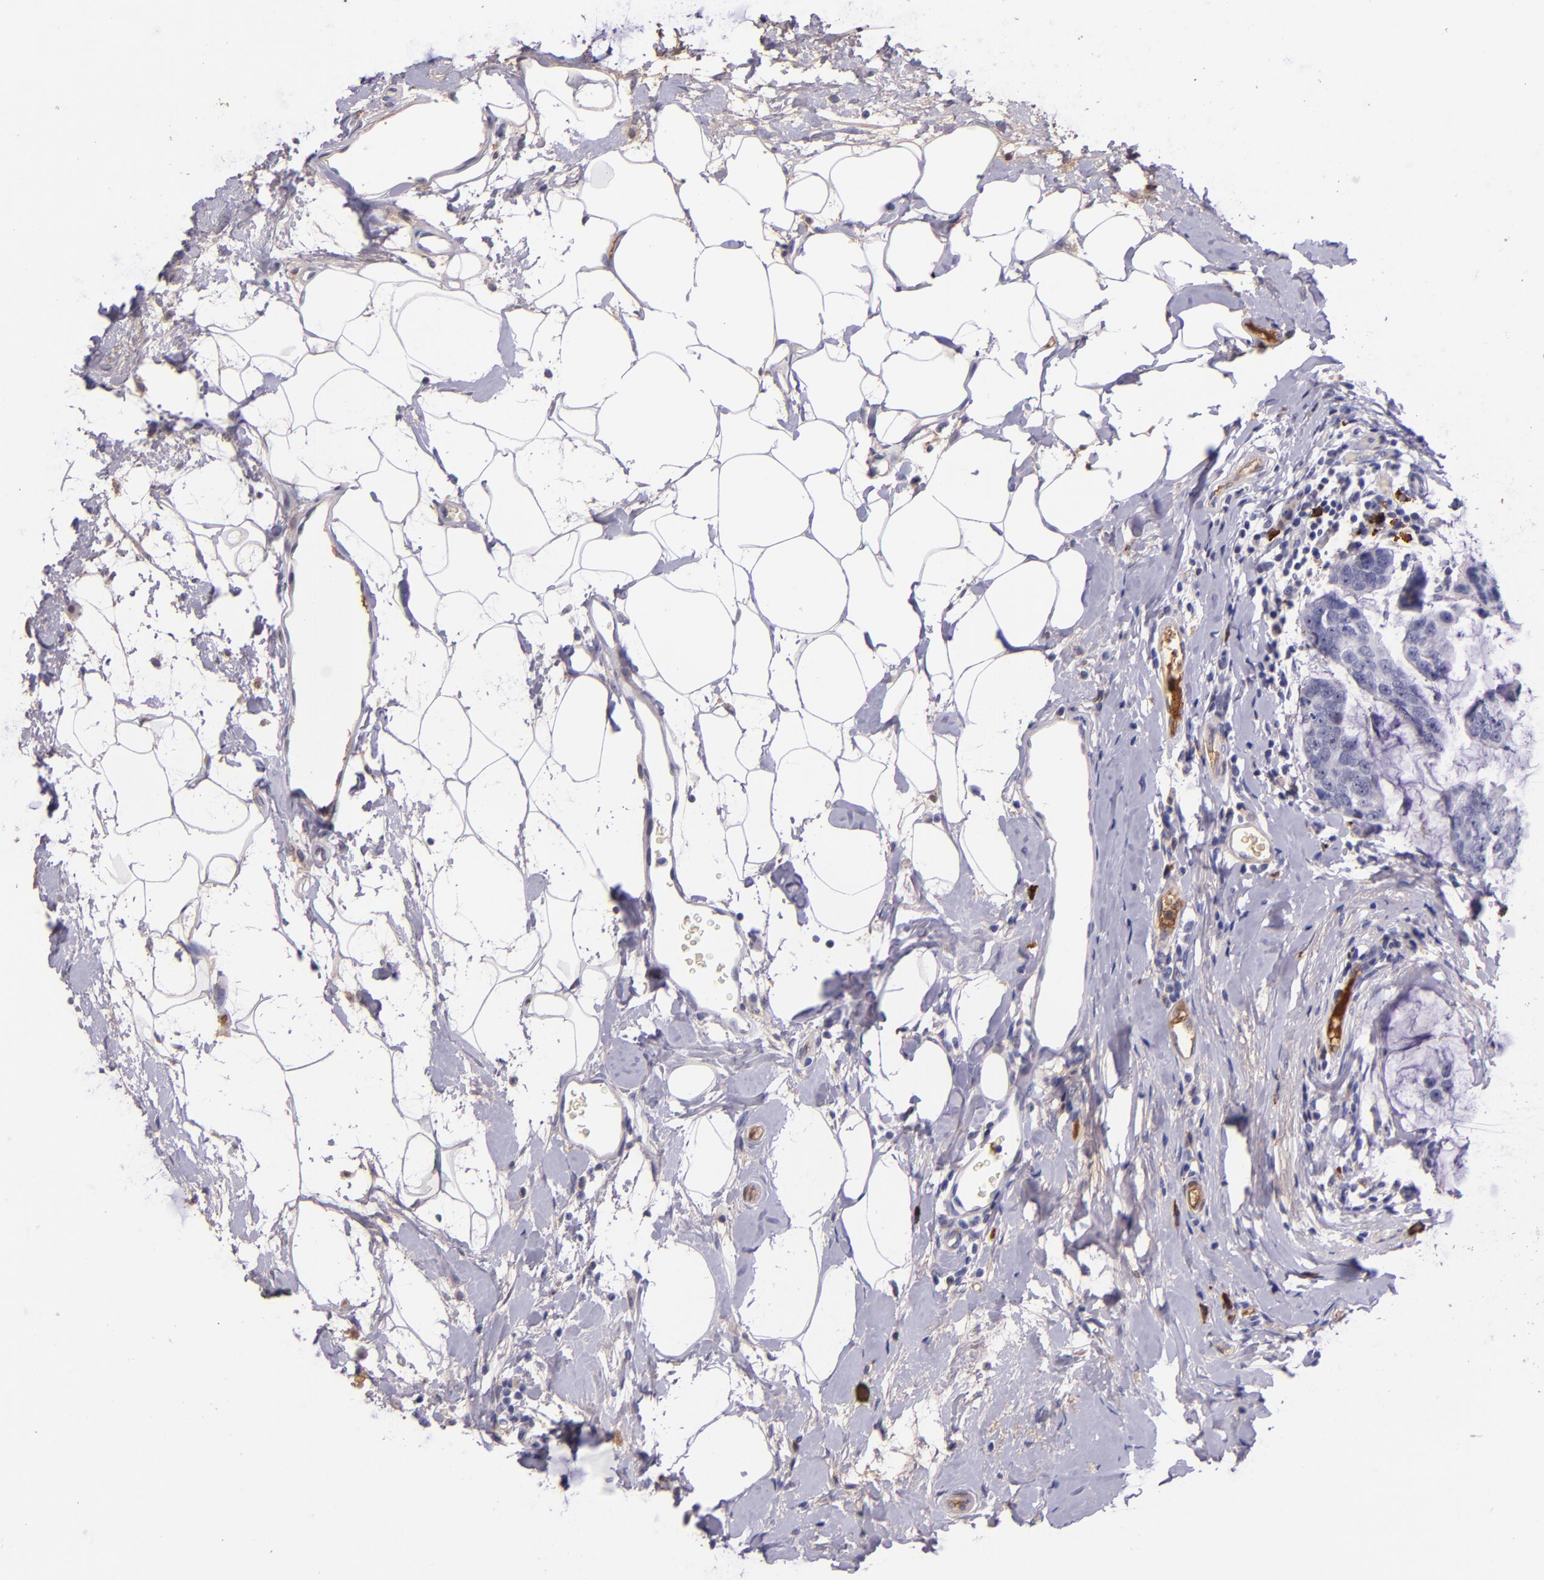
{"staining": {"intensity": "negative", "quantity": "none", "location": "none"}, "tissue": "breast cancer", "cell_type": "Tumor cells", "image_type": "cancer", "snomed": [{"axis": "morphology", "description": "Normal tissue, NOS"}, {"axis": "morphology", "description": "Duct carcinoma"}, {"axis": "topography", "description": "Breast"}], "caption": "The histopathology image exhibits no significant staining in tumor cells of breast invasive ductal carcinoma. The staining was performed using DAB to visualize the protein expression in brown, while the nuclei were stained in blue with hematoxylin (Magnification: 20x).", "gene": "KNG1", "patient": {"sex": "female", "age": 50}}